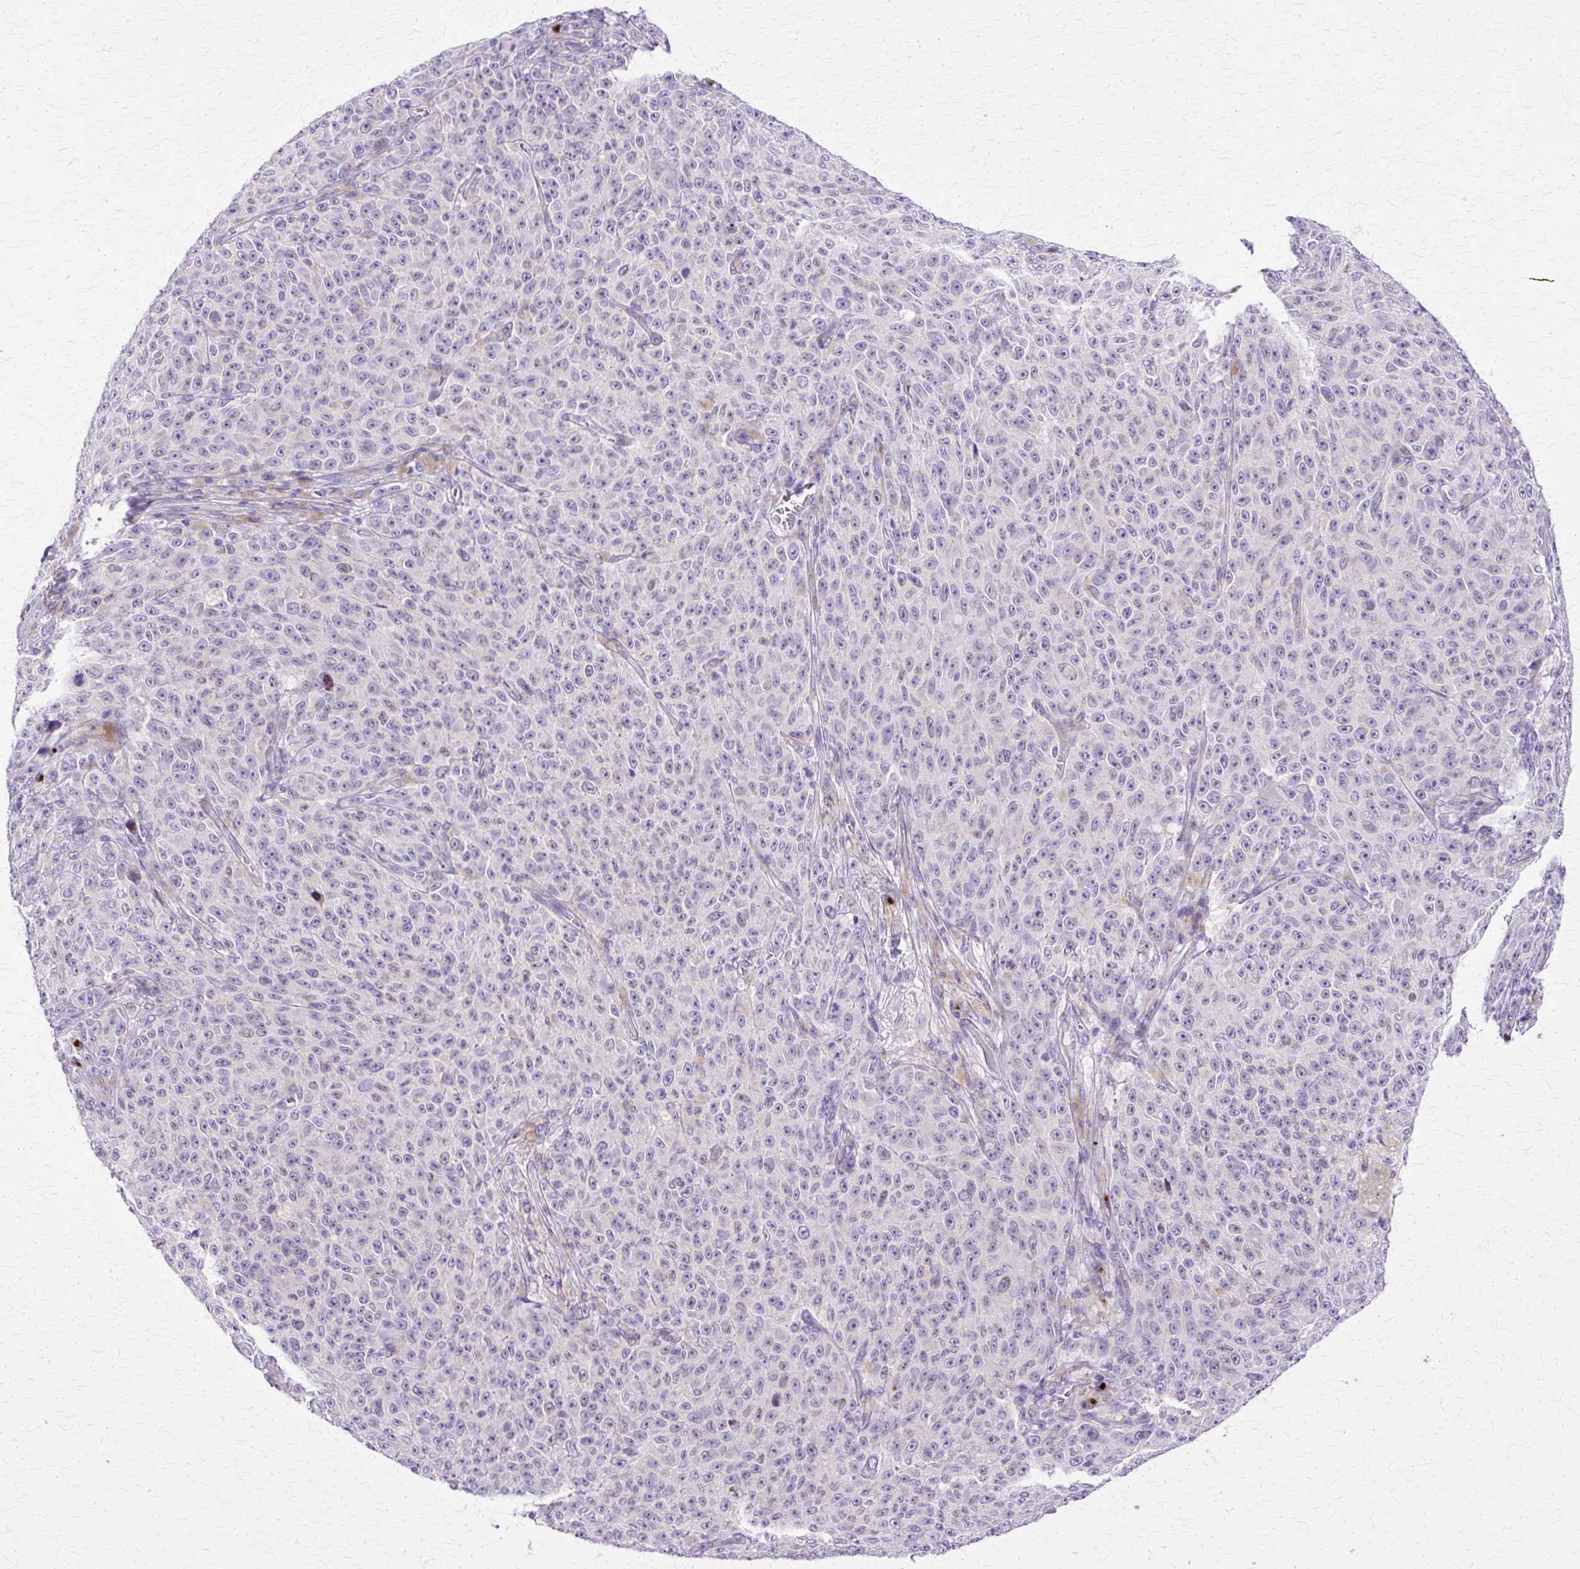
{"staining": {"intensity": "negative", "quantity": "none", "location": "none"}, "tissue": "melanoma", "cell_type": "Tumor cells", "image_type": "cancer", "snomed": [{"axis": "morphology", "description": "Malignant melanoma, NOS"}, {"axis": "topography", "description": "Skin"}], "caption": "This is an immunohistochemistry (IHC) histopathology image of malignant melanoma. There is no positivity in tumor cells.", "gene": "TBC1D3G", "patient": {"sex": "female", "age": 82}}